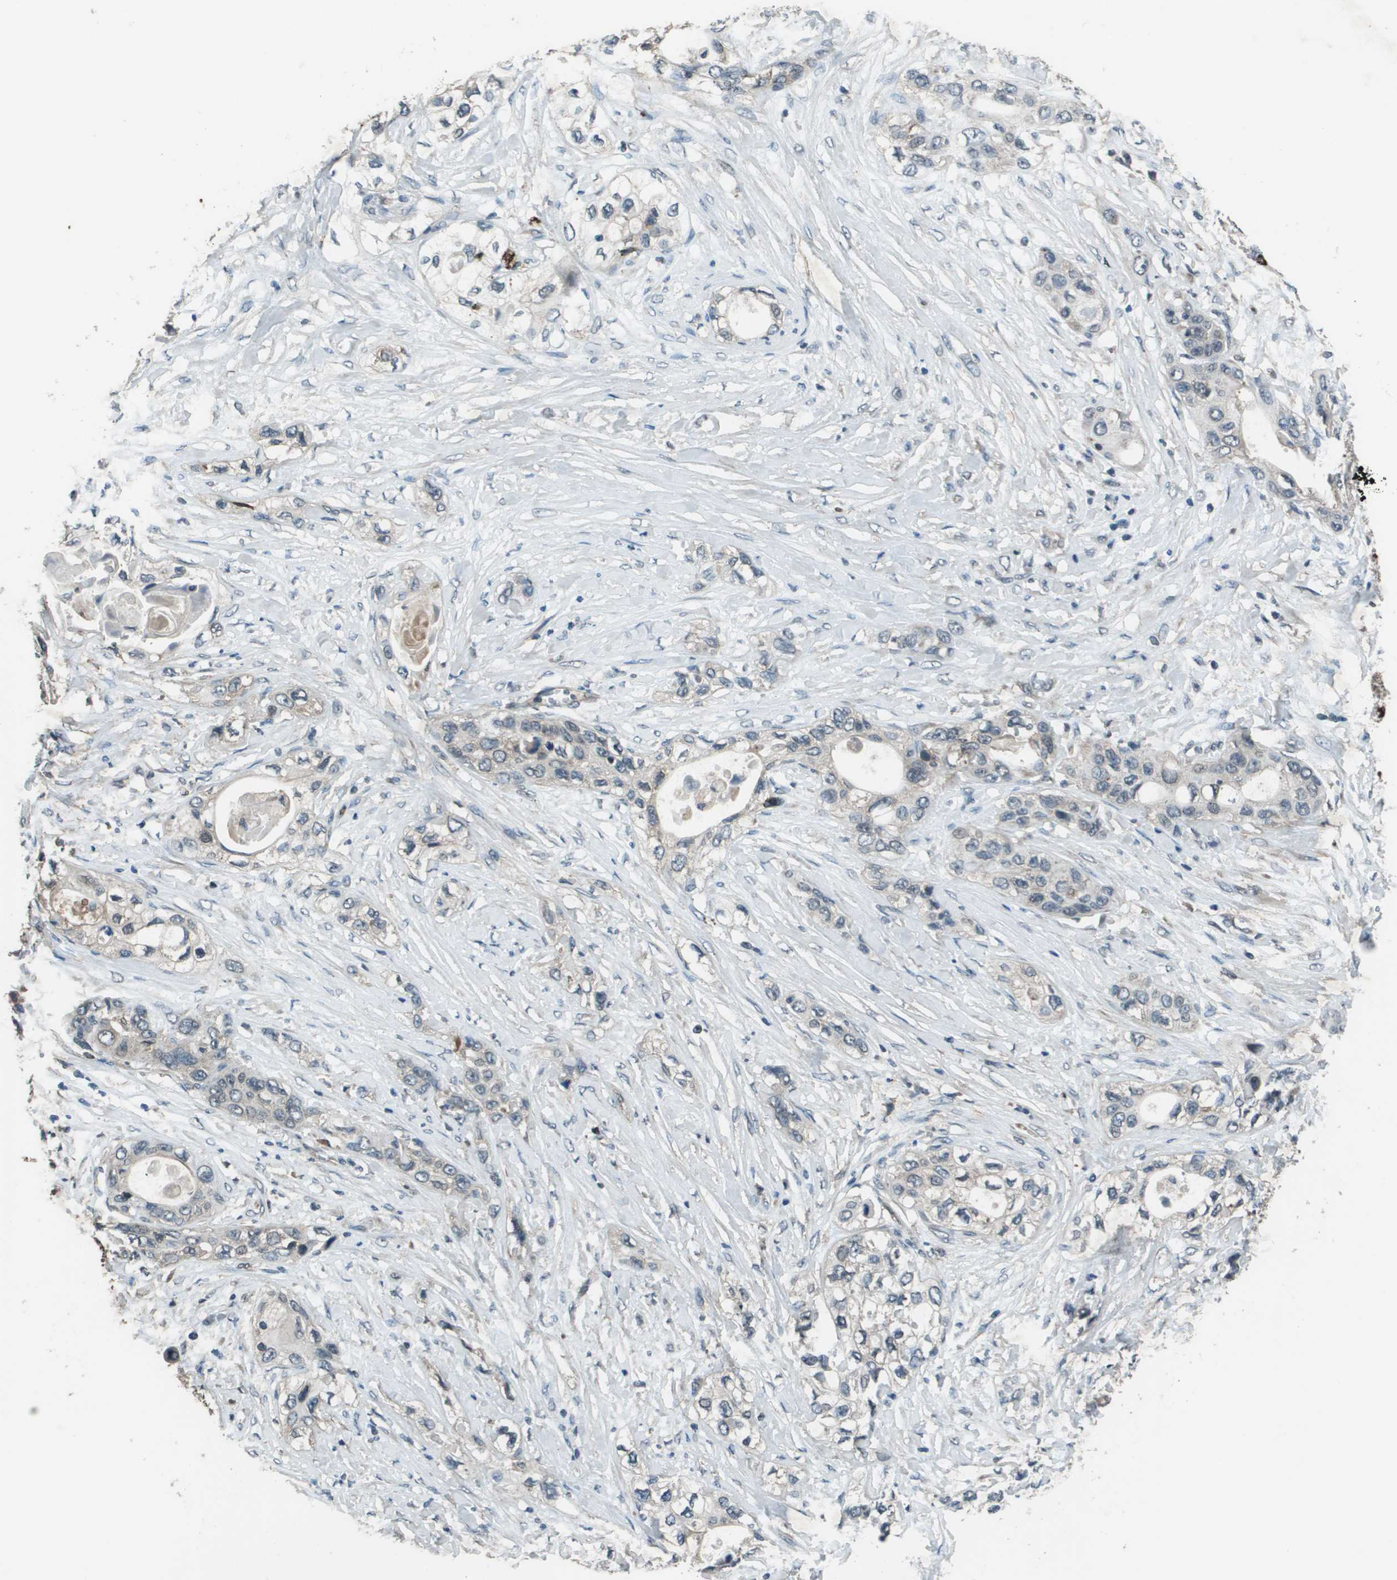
{"staining": {"intensity": "strong", "quantity": "<25%", "location": "cytoplasmic/membranous"}, "tissue": "pancreatic cancer", "cell_type": "Tumor cells", "image_type": "cancer", "snomed": [{"axis": "morphology", "description": "Adenocarcinoma, NOS"}, {"axis": "topography", "description": "Pancreas"}], "caption": "Immunohistochemistry (DAB) staining of pancreatic cancer (adenocarcinoma) reveals strong cytoplasmic/membranous protein positivity in about <25% of tumor cells. The staining is performed using DAB brown chromogen to label protein expression. The nuclei are counter-stained blue using hematoxylin.", "gene": "GOSR2", "patient": {"sex": "female", "age": 70}}